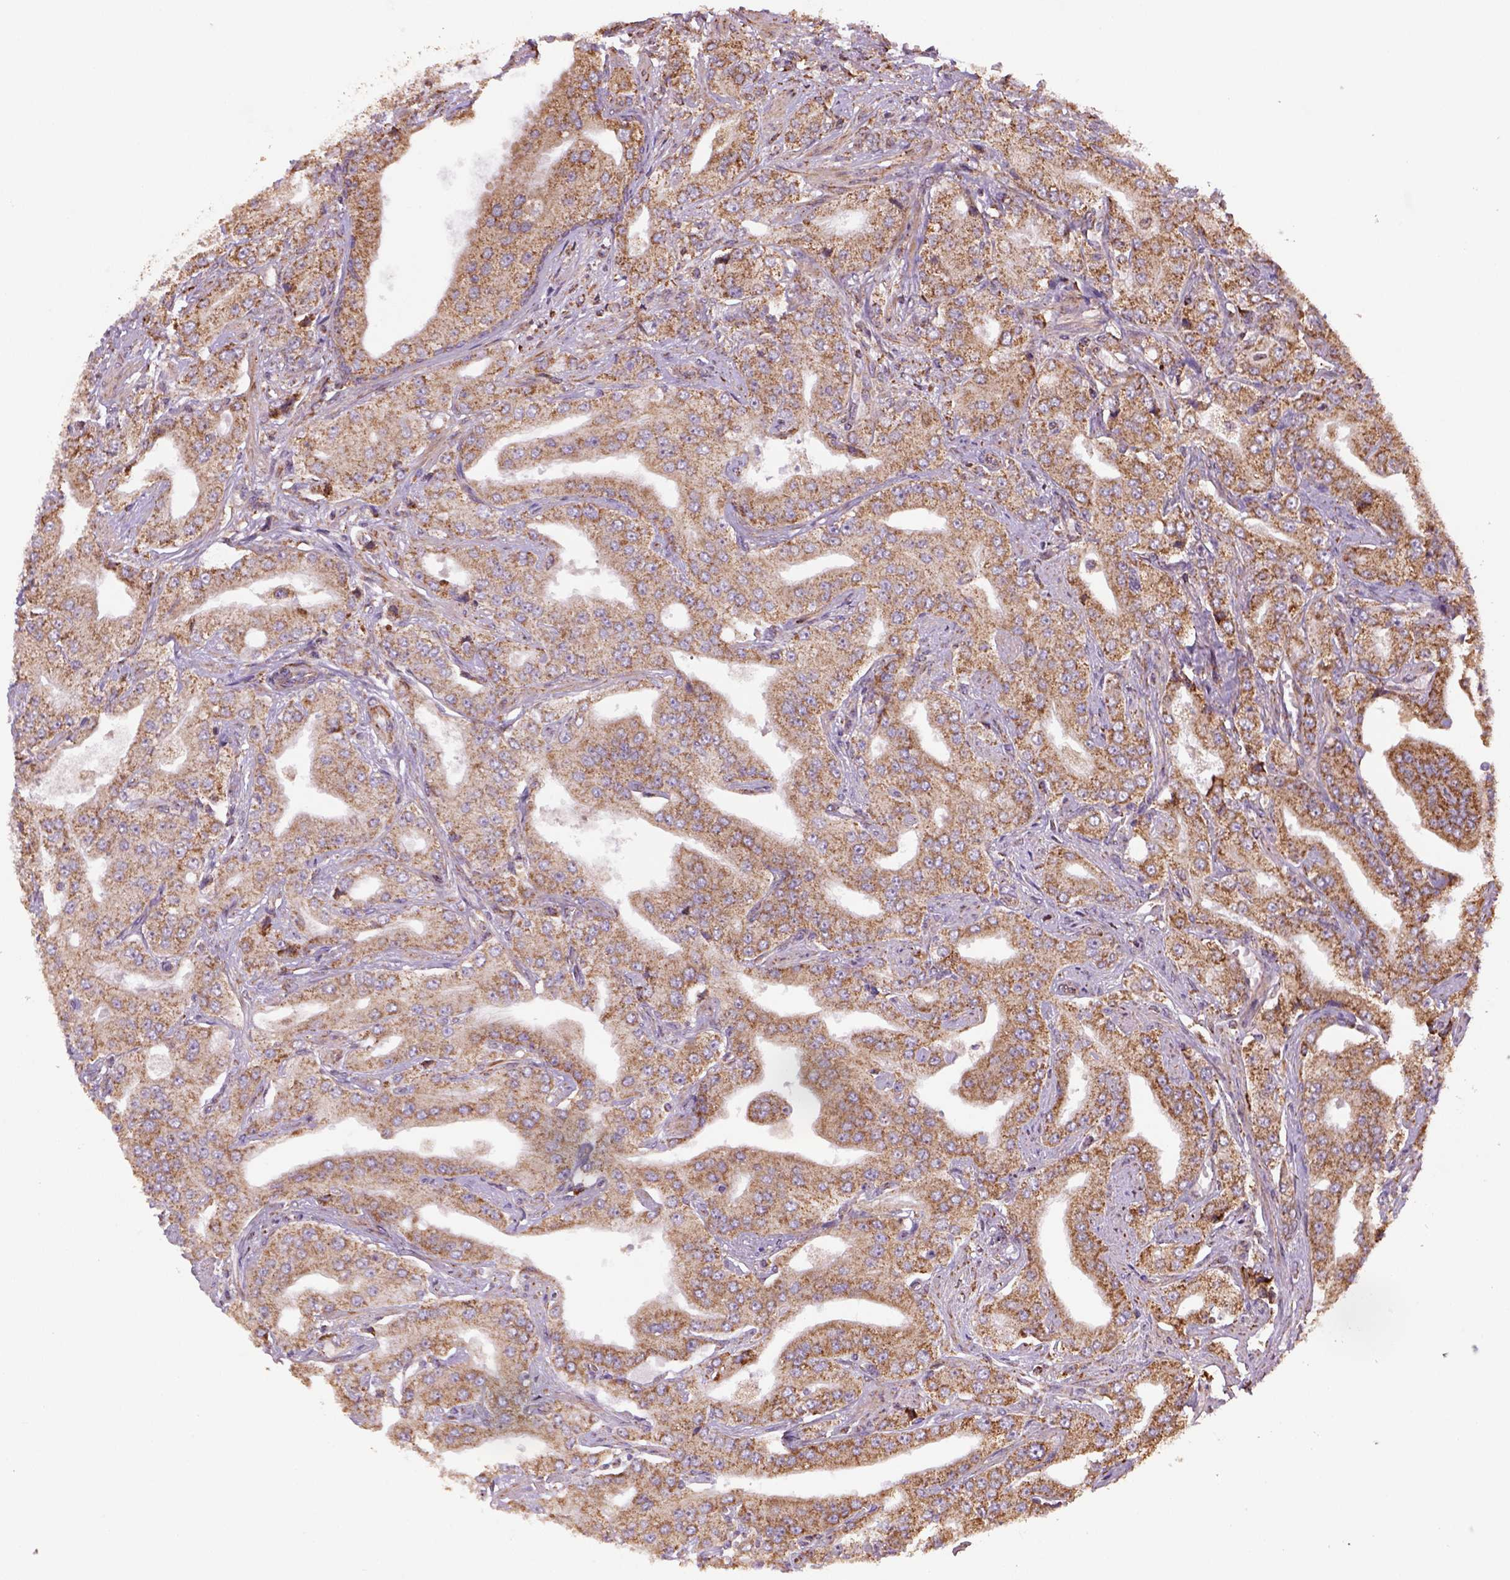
{"staining": {"intensity": "moderate", "quantity": ">75%", "location": "cytoplasmic/membranous"}, "tissue": "prostate cancer", "cell_type": "Tumor cells", "image_type": "cancer", "snomed": [{"axis": "morphology", "description": "Adenocarcinoma, Low grade"}, {"axis": "topography", "description": "Prostate"}], "caption": "High-magnification brightfield microscopy of prostate cancer (low-grade adenocarcinoma) stained with DAB (brown) and counterstained with hematoxylin (blue). tumor cells exhibit moderate cytoplasmic/membranous staining is seen in about>75% of cells.", "gene": "MAPK8IP3", "patient": {"sex": "male", "age": 60}}